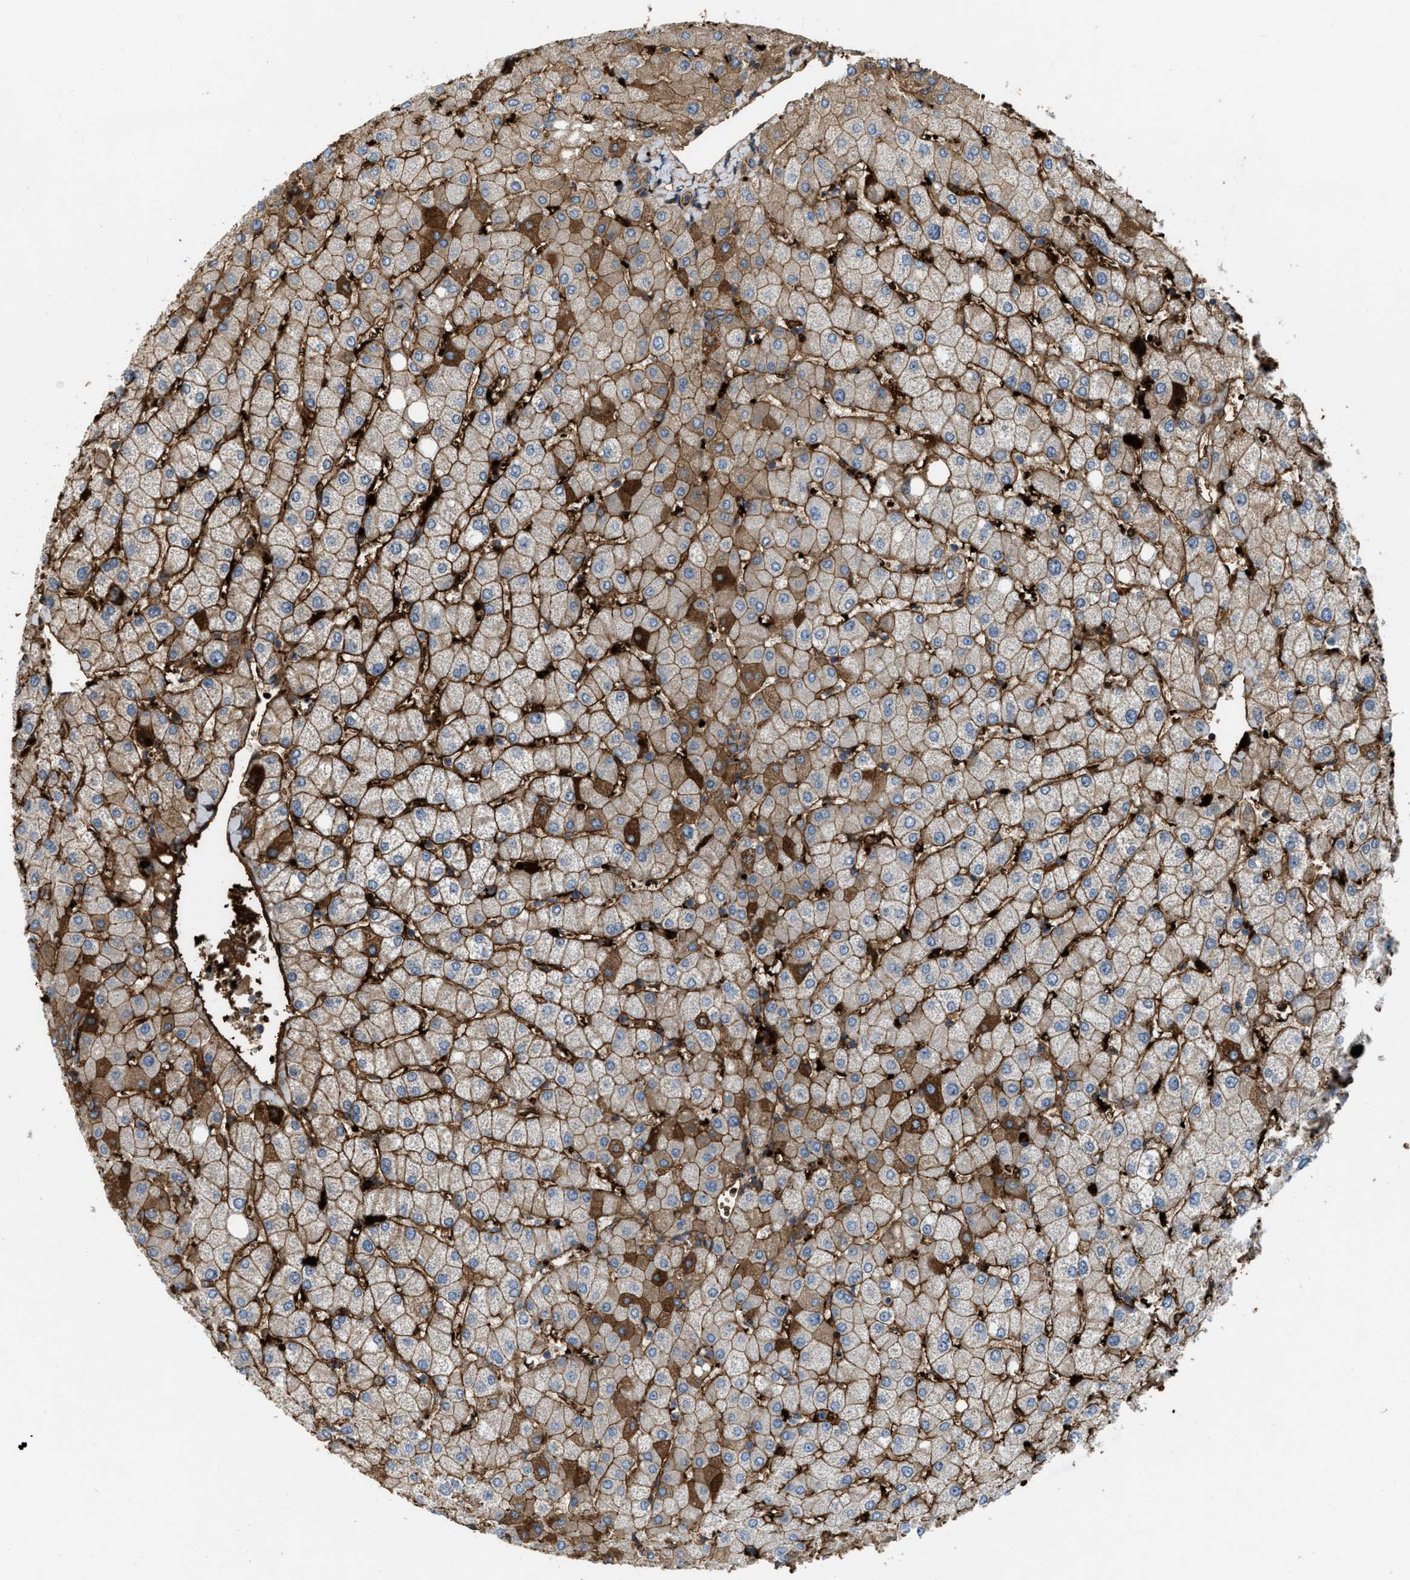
{"staining": {"intensity": "moderate", "quantity": ">75%", "location": "cytoplasmic/membranous"}, "tissue": "liver", "cell_type": "Cholangiocytes", "image_type": "normal", "snomed": [{"axis": "morphology", "description": "Normal tissue, NOS"}, {"axis": "topography", "description": "Liver"}], "caption": "Immunohistochemistry (IHC) (DAB (3,3'-diaminobenzidine)) staining of benign human liver shows moderate cytoplasmic/membranous protein positivity in approximately >75% of cholangiocytes. (Brightfield microscopy of DAB IHC at high magnification).", "gene": "ERC1", "patient": {"sex": "female", "age": 54}}